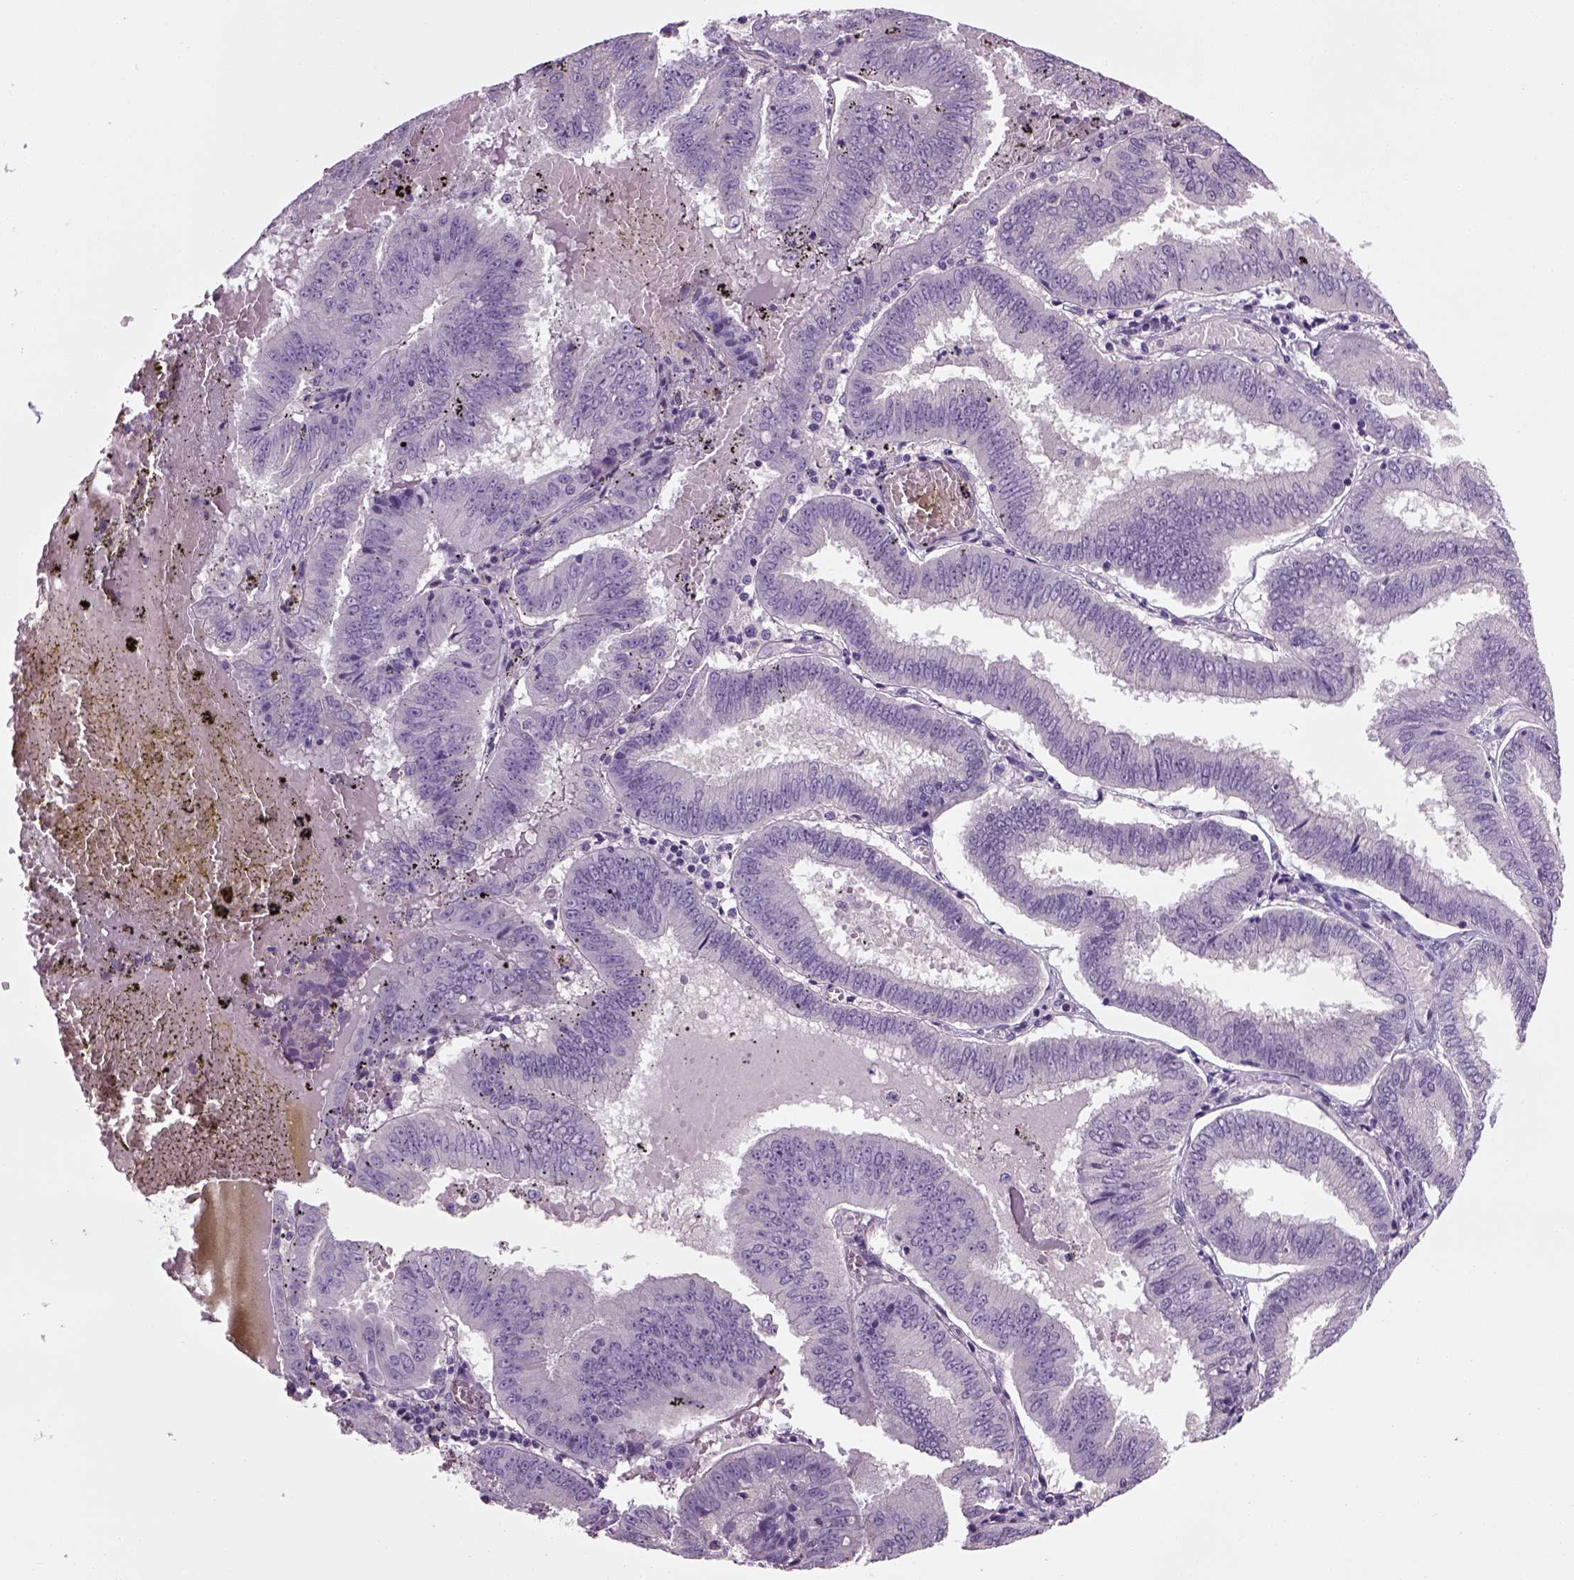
{"staining": {"intensity": "negative", "quantity": "none", "location": "none"}, "tissue": "endometrial cancer", "cell_type": "Tumor cells", "image_type": "cancer", "snomed": [{"axis": "morphology", "description": "Adenocarcinoma, NOS"}, {"axis": "topography", "description": "Endometrium"}], "caption": "An immunohistochemistry (IHC) micrograph of adenocarcinoma (endometrial) is shown. There is no staining in tumor cells of adenocarcinoma (endometrial).", "gene": "ELOVL3", "patient": {"sex": "female", "age": 66}}